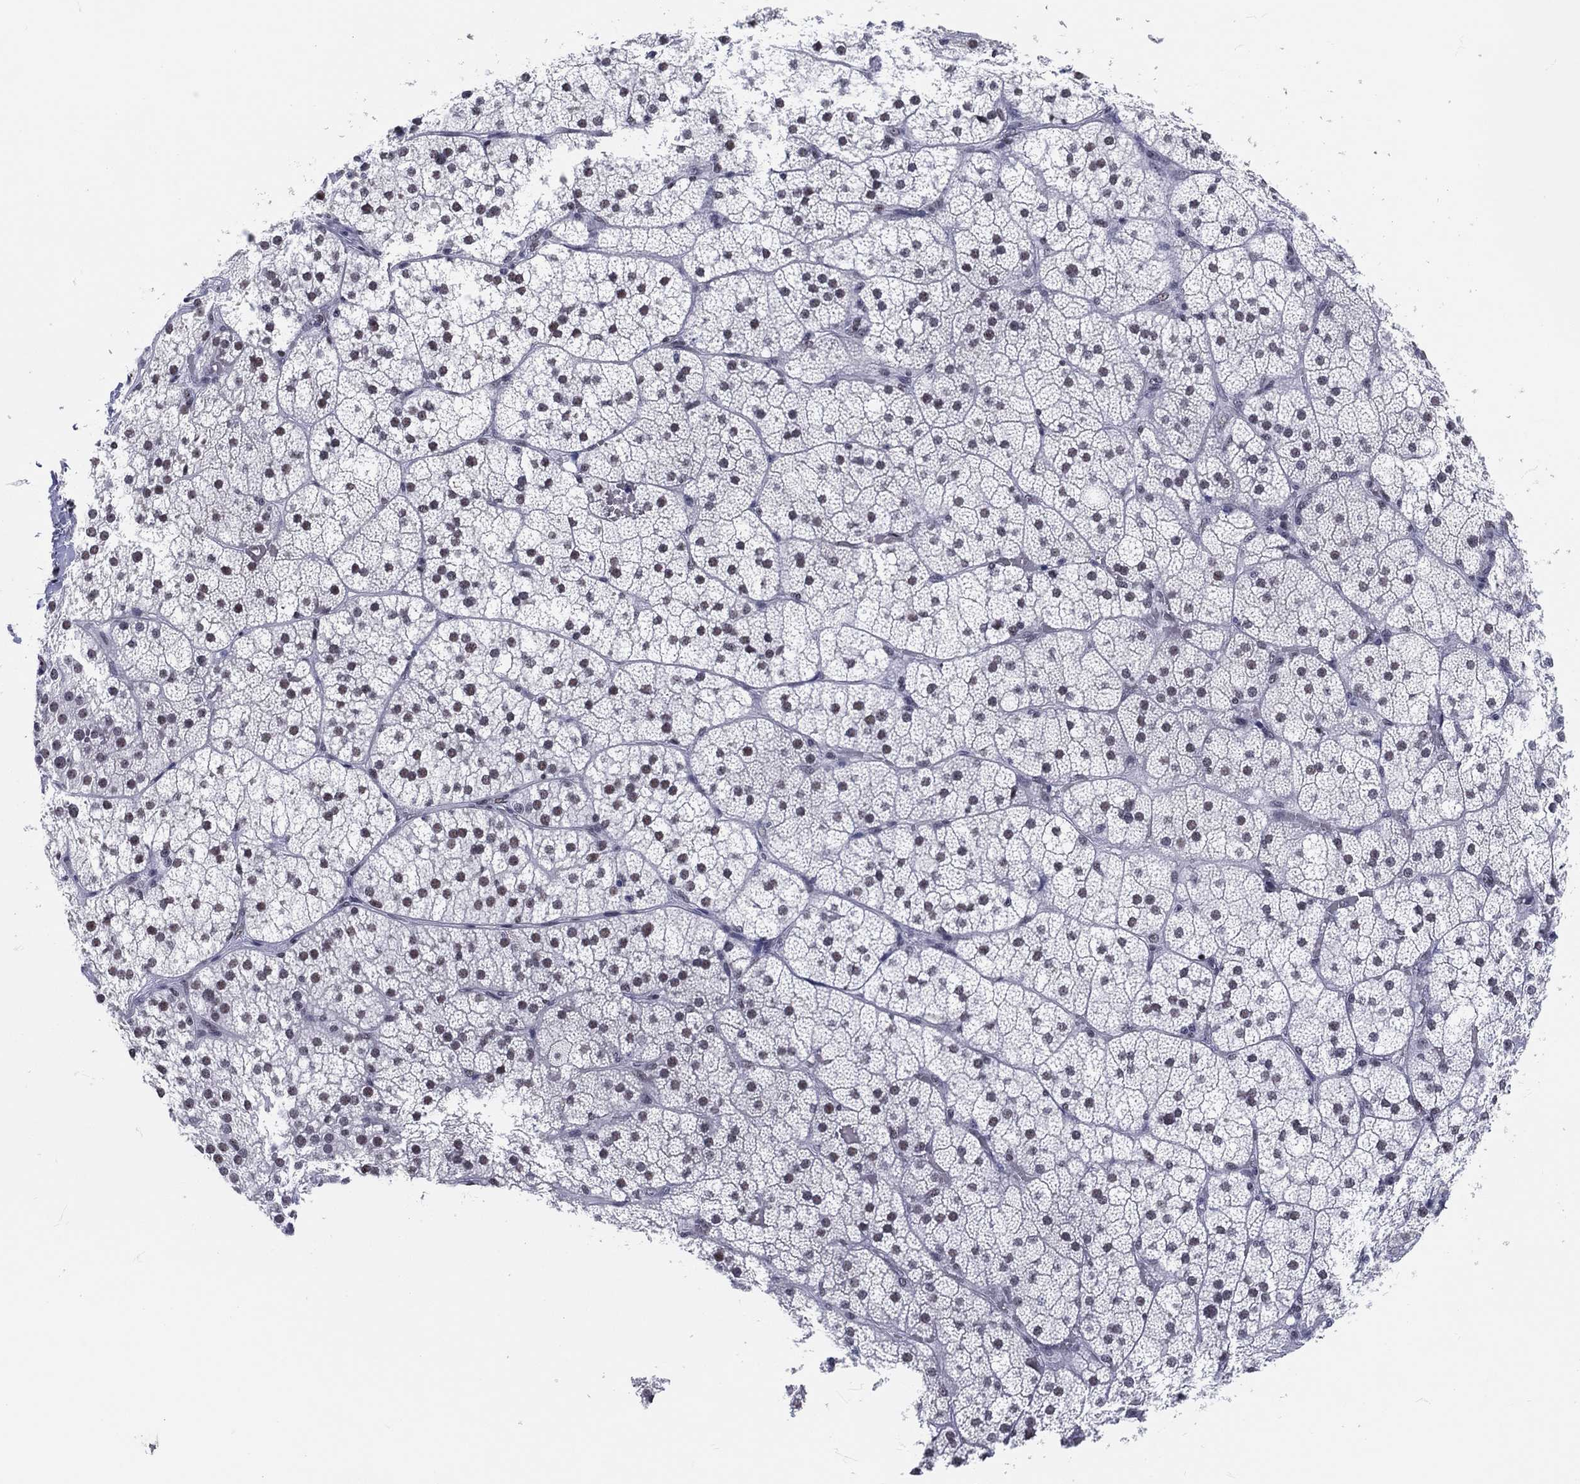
{"staining": {"intensity": "weak", "quantity": "<25%", "location": "nuclear"}, "tissue": "adrenal gland", "cell_type": "Glandular cells", "image_type": "normal", "snomed": [{"axis": "morphology", "description": "Normal tissue, NOS"}, {"axis": "topography", "description": "Adrenal gland"}], "caption": "Immunohistochemistry (IHC) histopathology image of benign human adrenal gland stained for a protein (brown), which reveals no staining in glandular cells.", "gene": "MAPK8IP1", "patient": {"sex": "male", "age": 53}}